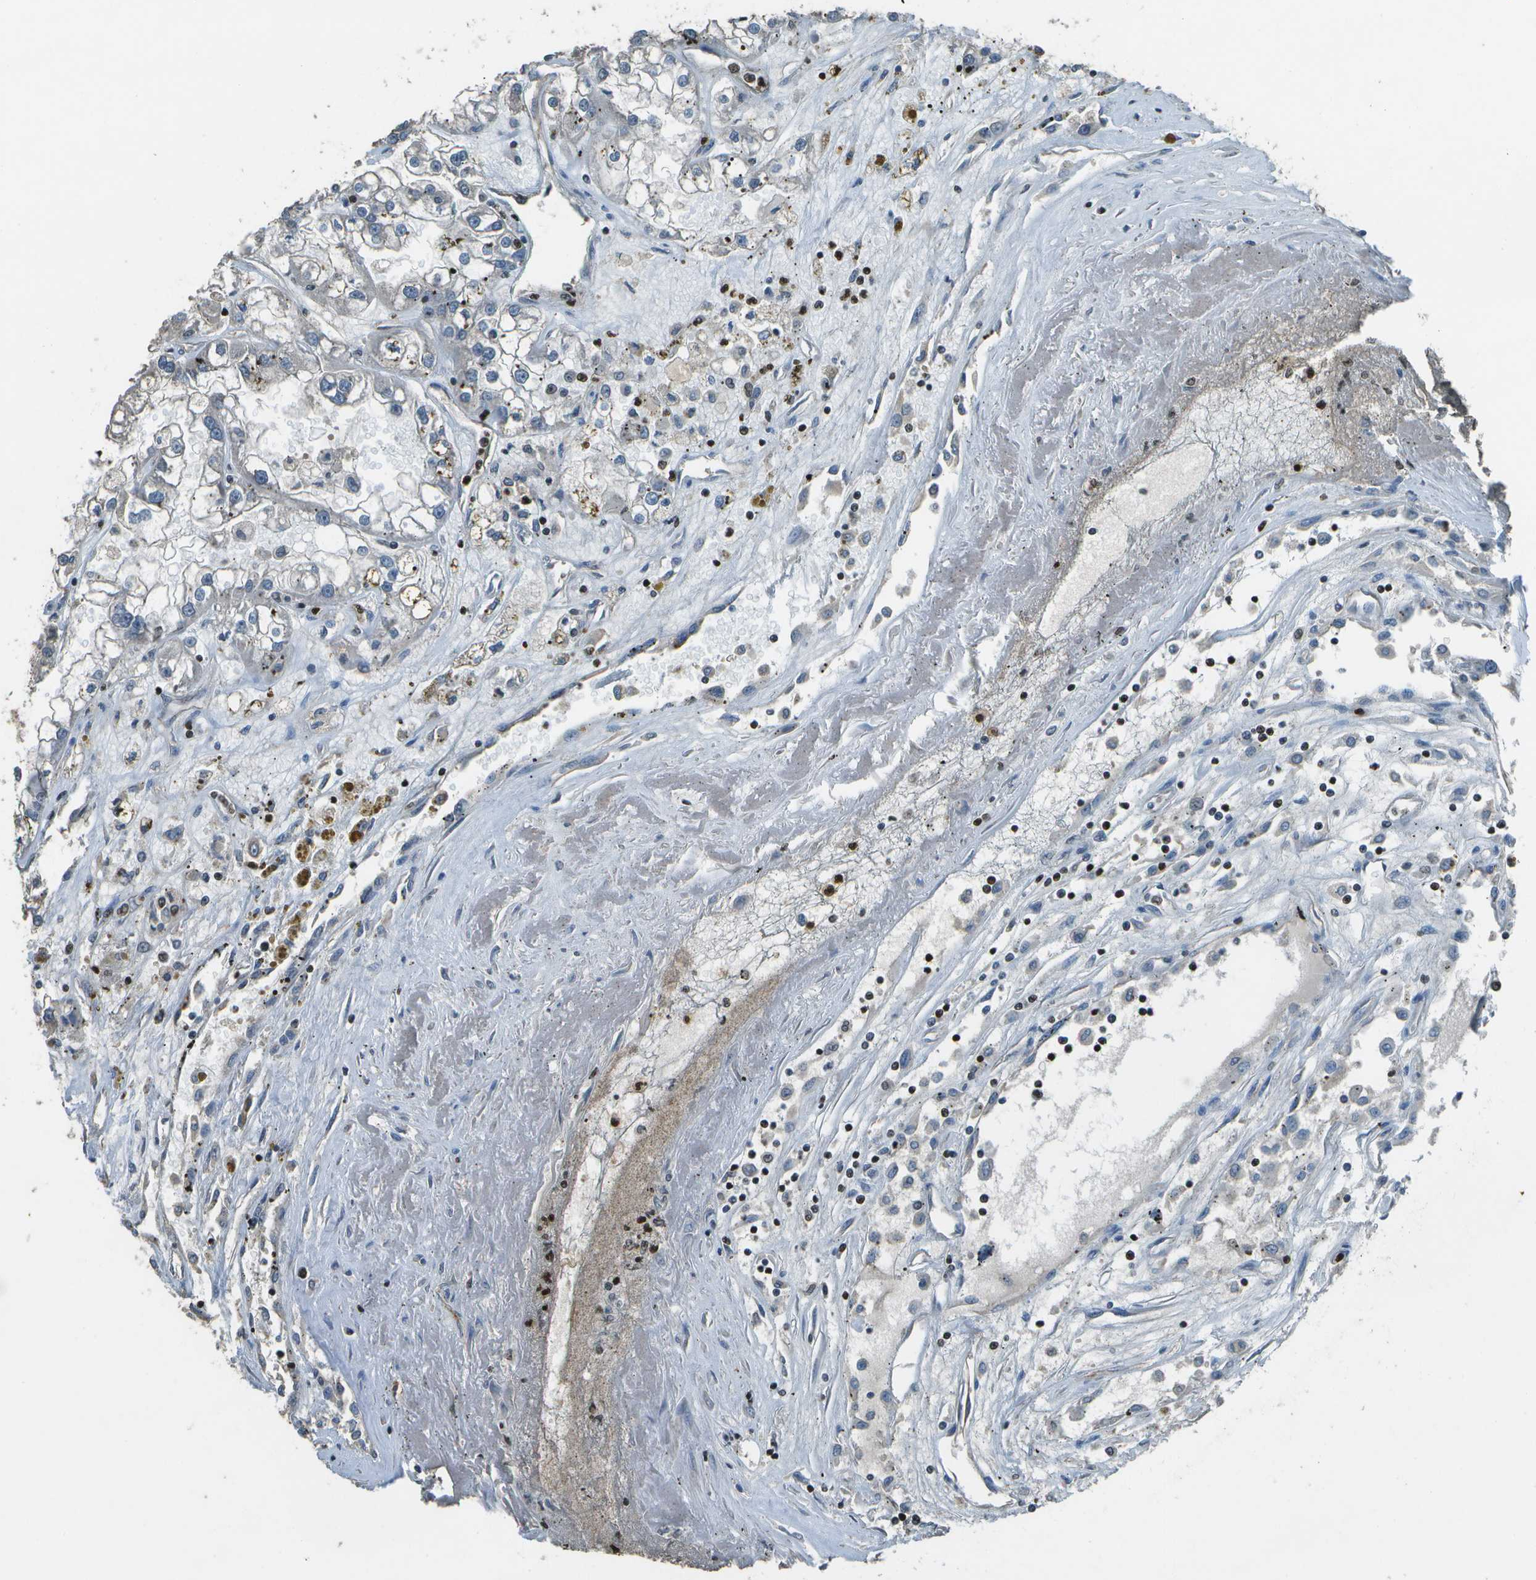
{"staining": {"intensity": "negative", "quantity": "none", "location": "none"}, "tissue": "renal cancer", "cell_type": "Tumor cells", "image_type": "cancer", "snomed": [{"axis": "morphology", "description": "Adenocarcinoma, NOS"}, {"axis": "topography", "description": "Kidney"}], "caption": "Immunohistochemistry (IHC) of human renal adenocarcinoma exhibits no staining in tumor cells.", "gene": "PDLIM1", "patient": {"sex": "female", "age": 52}}